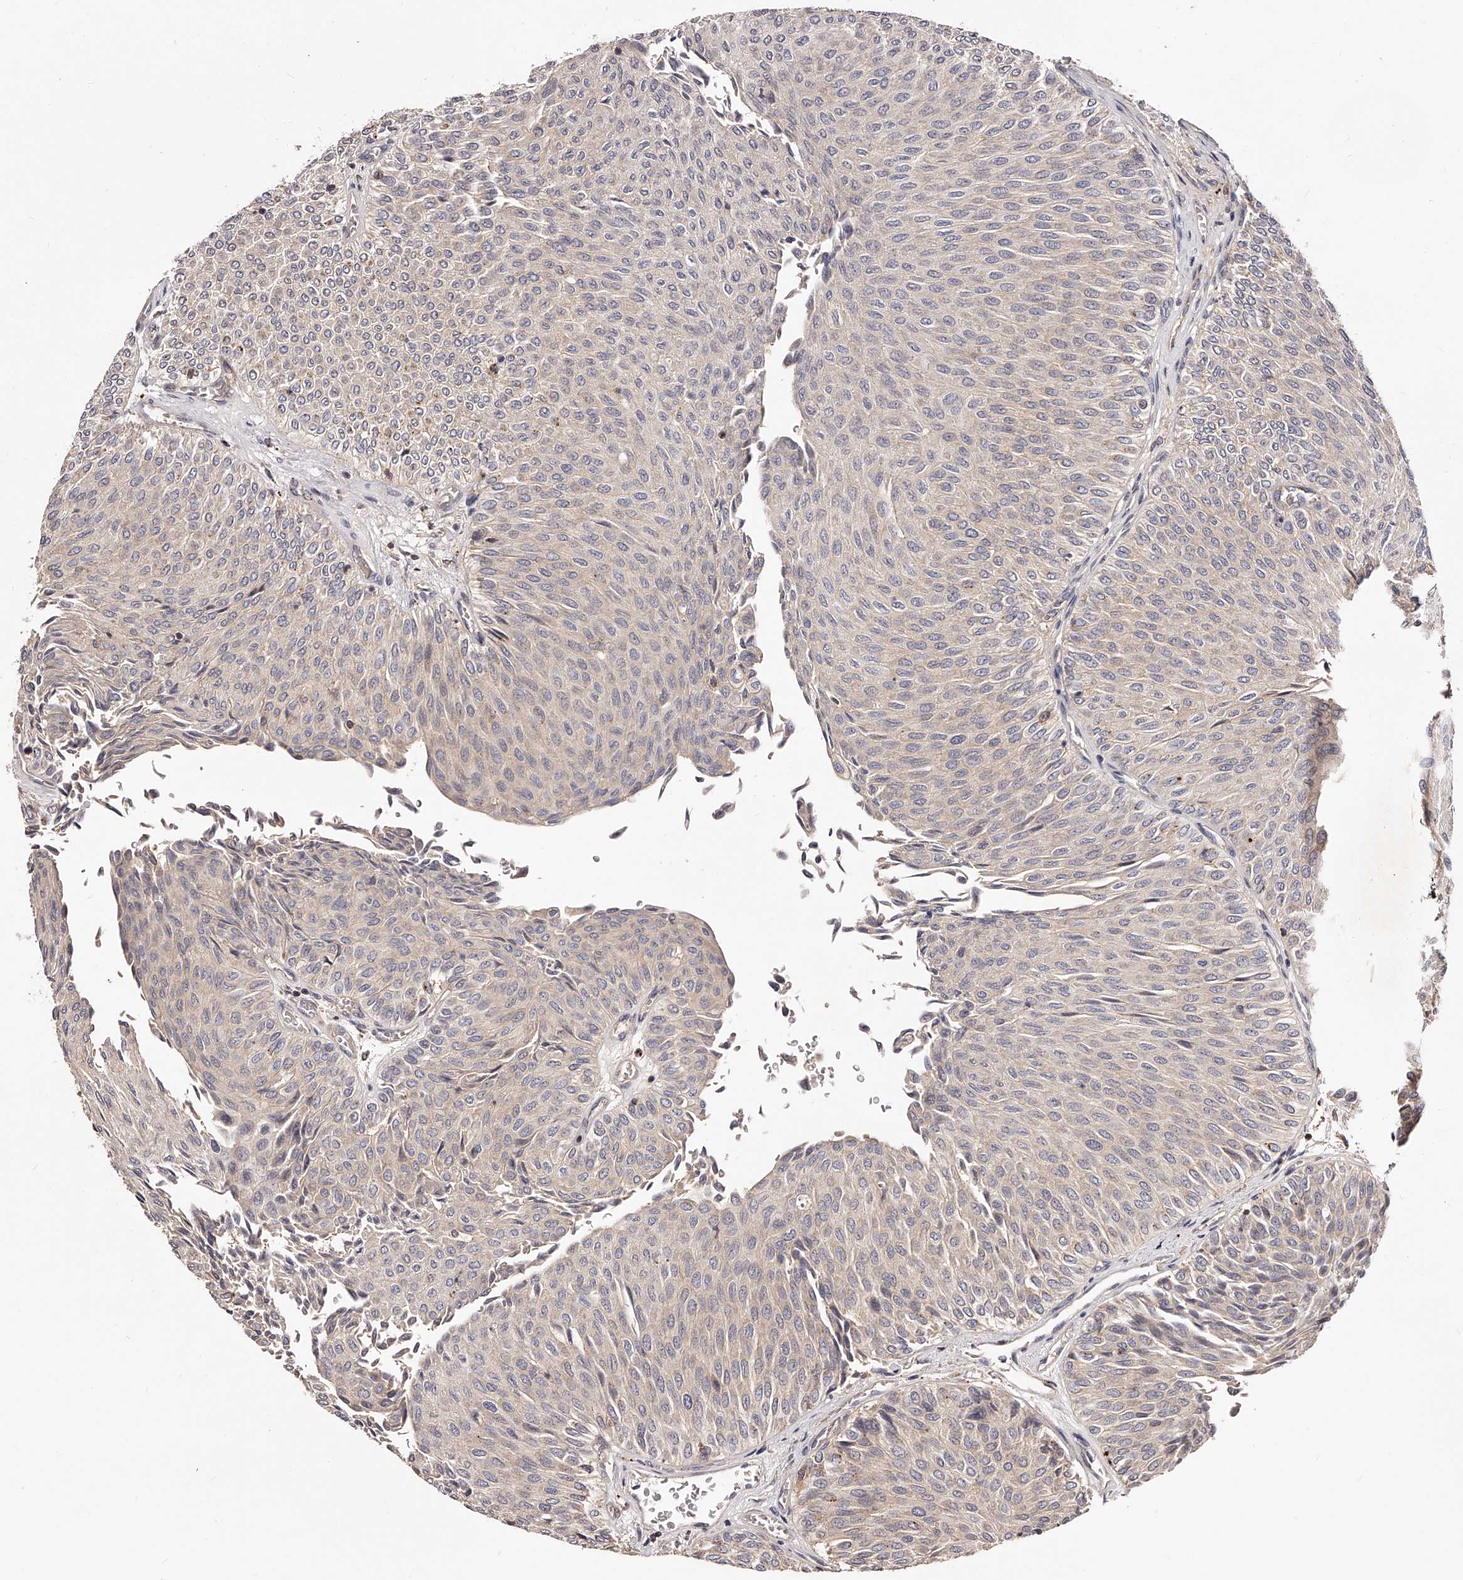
{"staining": {"intensity": "negative", "quantity": "none", "location": "none"}, "tissue": "urothelial cancer", "cell_type": "Tumor cells", "image_type": "cancer", "snomed": [{"axis": "morphology", "description": "Urothelial carcinoma, Low grade"}, {"axis": "topography", "description": "Urinary bladder"}], "caption": "Immunohistochemistry (IHC) histopathology image of human urothelial cancer stained for a protein (brown), which demonstrates no positivity in tumor cells.", "gene": "PHACTR1", "patient": {"sex": "male", "age": 78}}